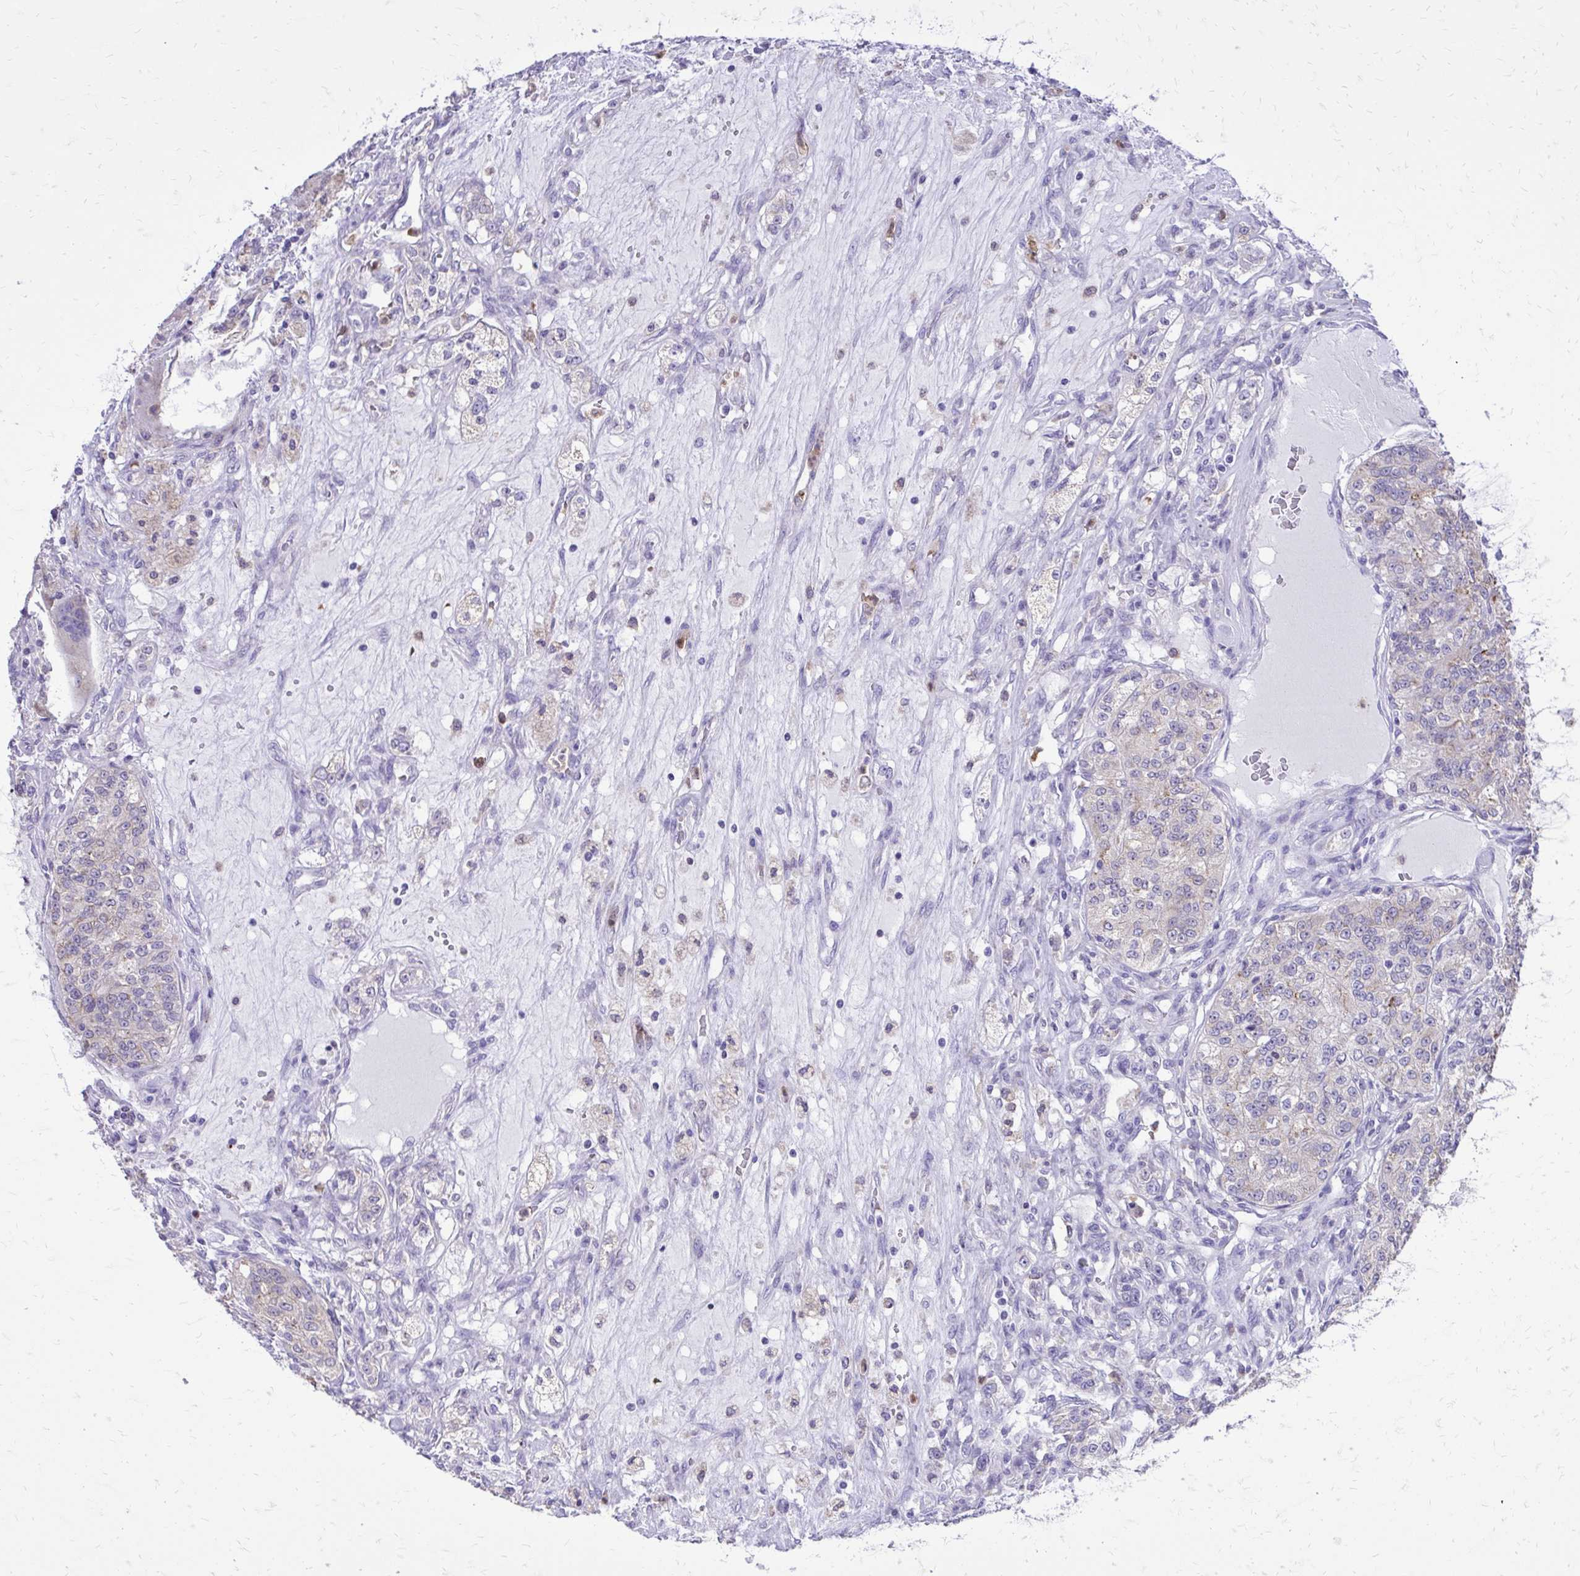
{"staining": {"intensity": "weak", "quantity": "<25%", "location": "cytoplasmic/membranous"}, "tissue": "renal cancer", "cell_type": "Tumor cells", "image_type": "cancer", "snomed": [{"axis": "morphology", "description": "Adenocarcinoma, NOS"}, {"axis": "topography", "description": "Kidney"}], "caption": "A micrograph of human renal cancer is negative for staining in tumor cells.", "gene": "CAT", "patient": {"sex": "female", "age": 63}}